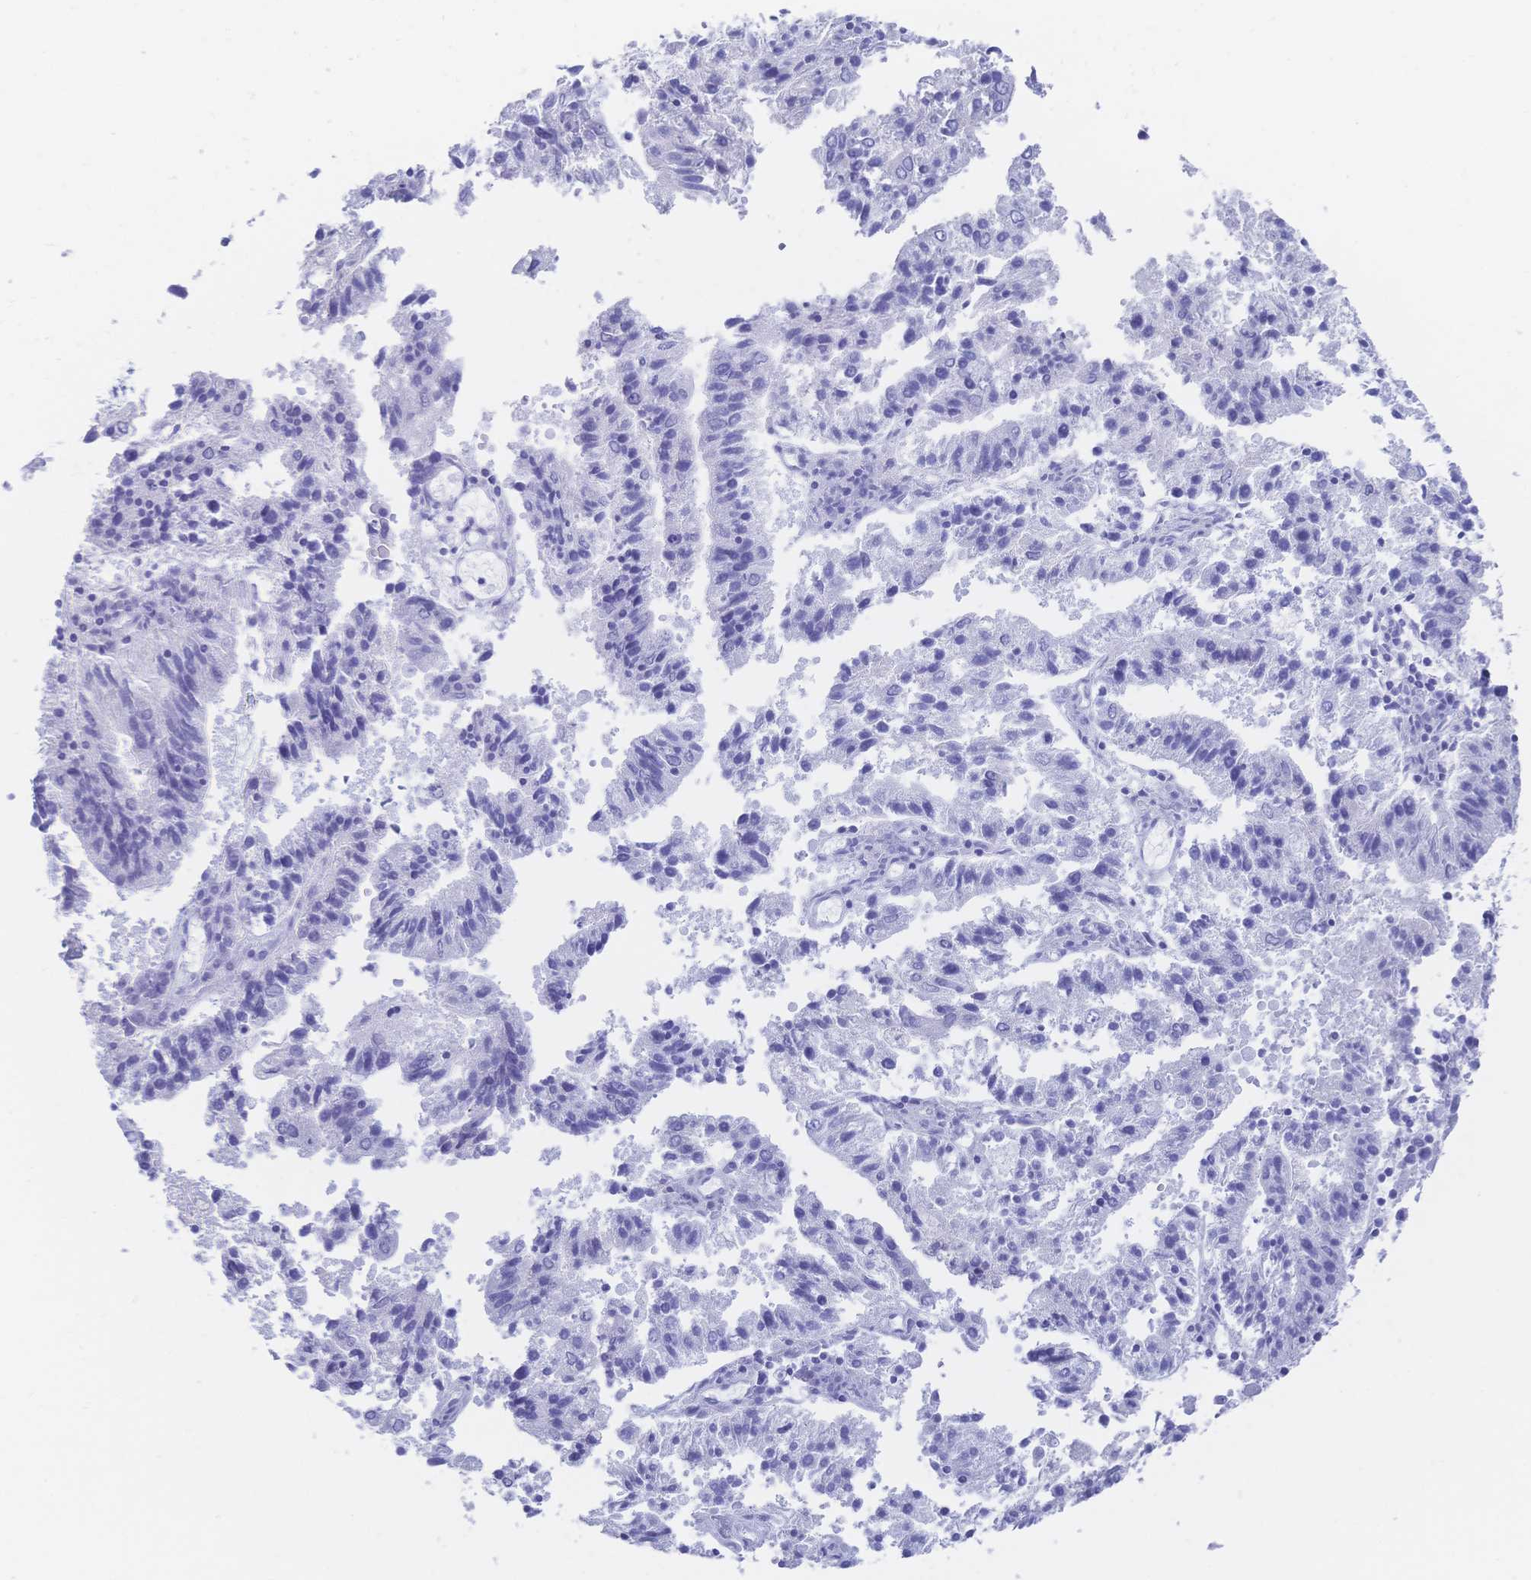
{"staining": {"intensity": "negative", "quantity": "none", "location": "none"}, "tissue": "endometrial cancer", "cell_type": "Tumor cells", "image_type": "cancer", "snomed": [{"axis": "morphology", "description": "Adenocarcinoma, NOS"}, {"axis": "topography", "description": "Endometrium"}], "caption": "A photomicrograph of endometrial cancer (adenocarcinoma) stained for a protein demonstrates no brown staining in tumor cells. Nuclei are stained in blue.", "gene": "MEP1B", "patient": {"sex": "female", "age": 82}}